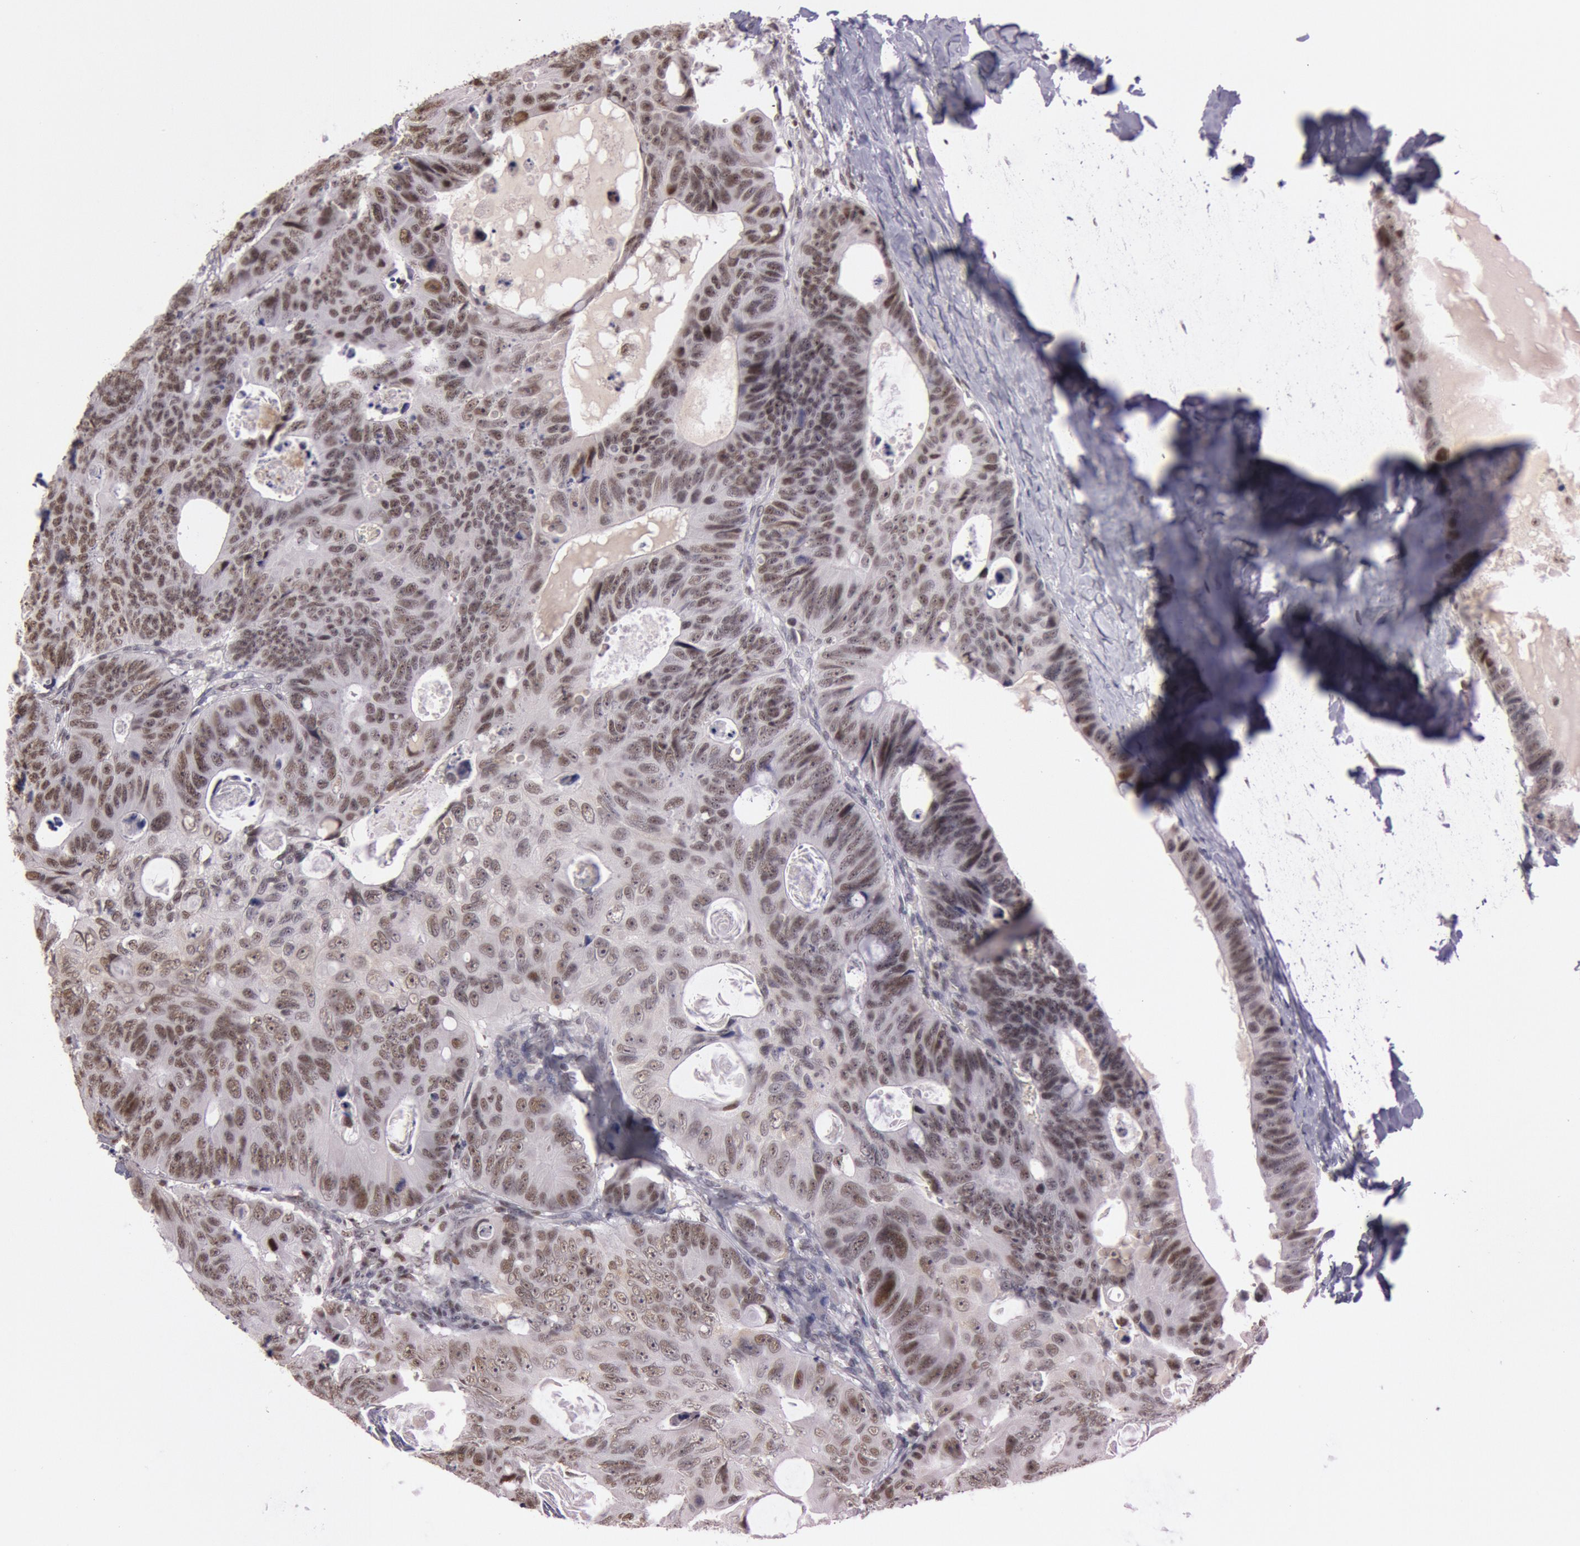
{"staining": {"intensity": "moderate", "quantity": "25%-75%", "location": "nuclear"}, "tissue": "colorectal cancer", "cell_type": "Tumor cells", "image_type": "cancer", "snomed": [{"axis": "morphology", "description": "Adenocarcinoma, NOS"}, {"axis": "topography", "description": "Colon"}], "caption": "Immunohistochemical staining of adenocarcinoma (colorectal) demonstrates moderate nuclear protein expression in approximately 25%-75% of tumor cells.", "gene": "TASL", "patient": {"sex": "female", "age": 55}}